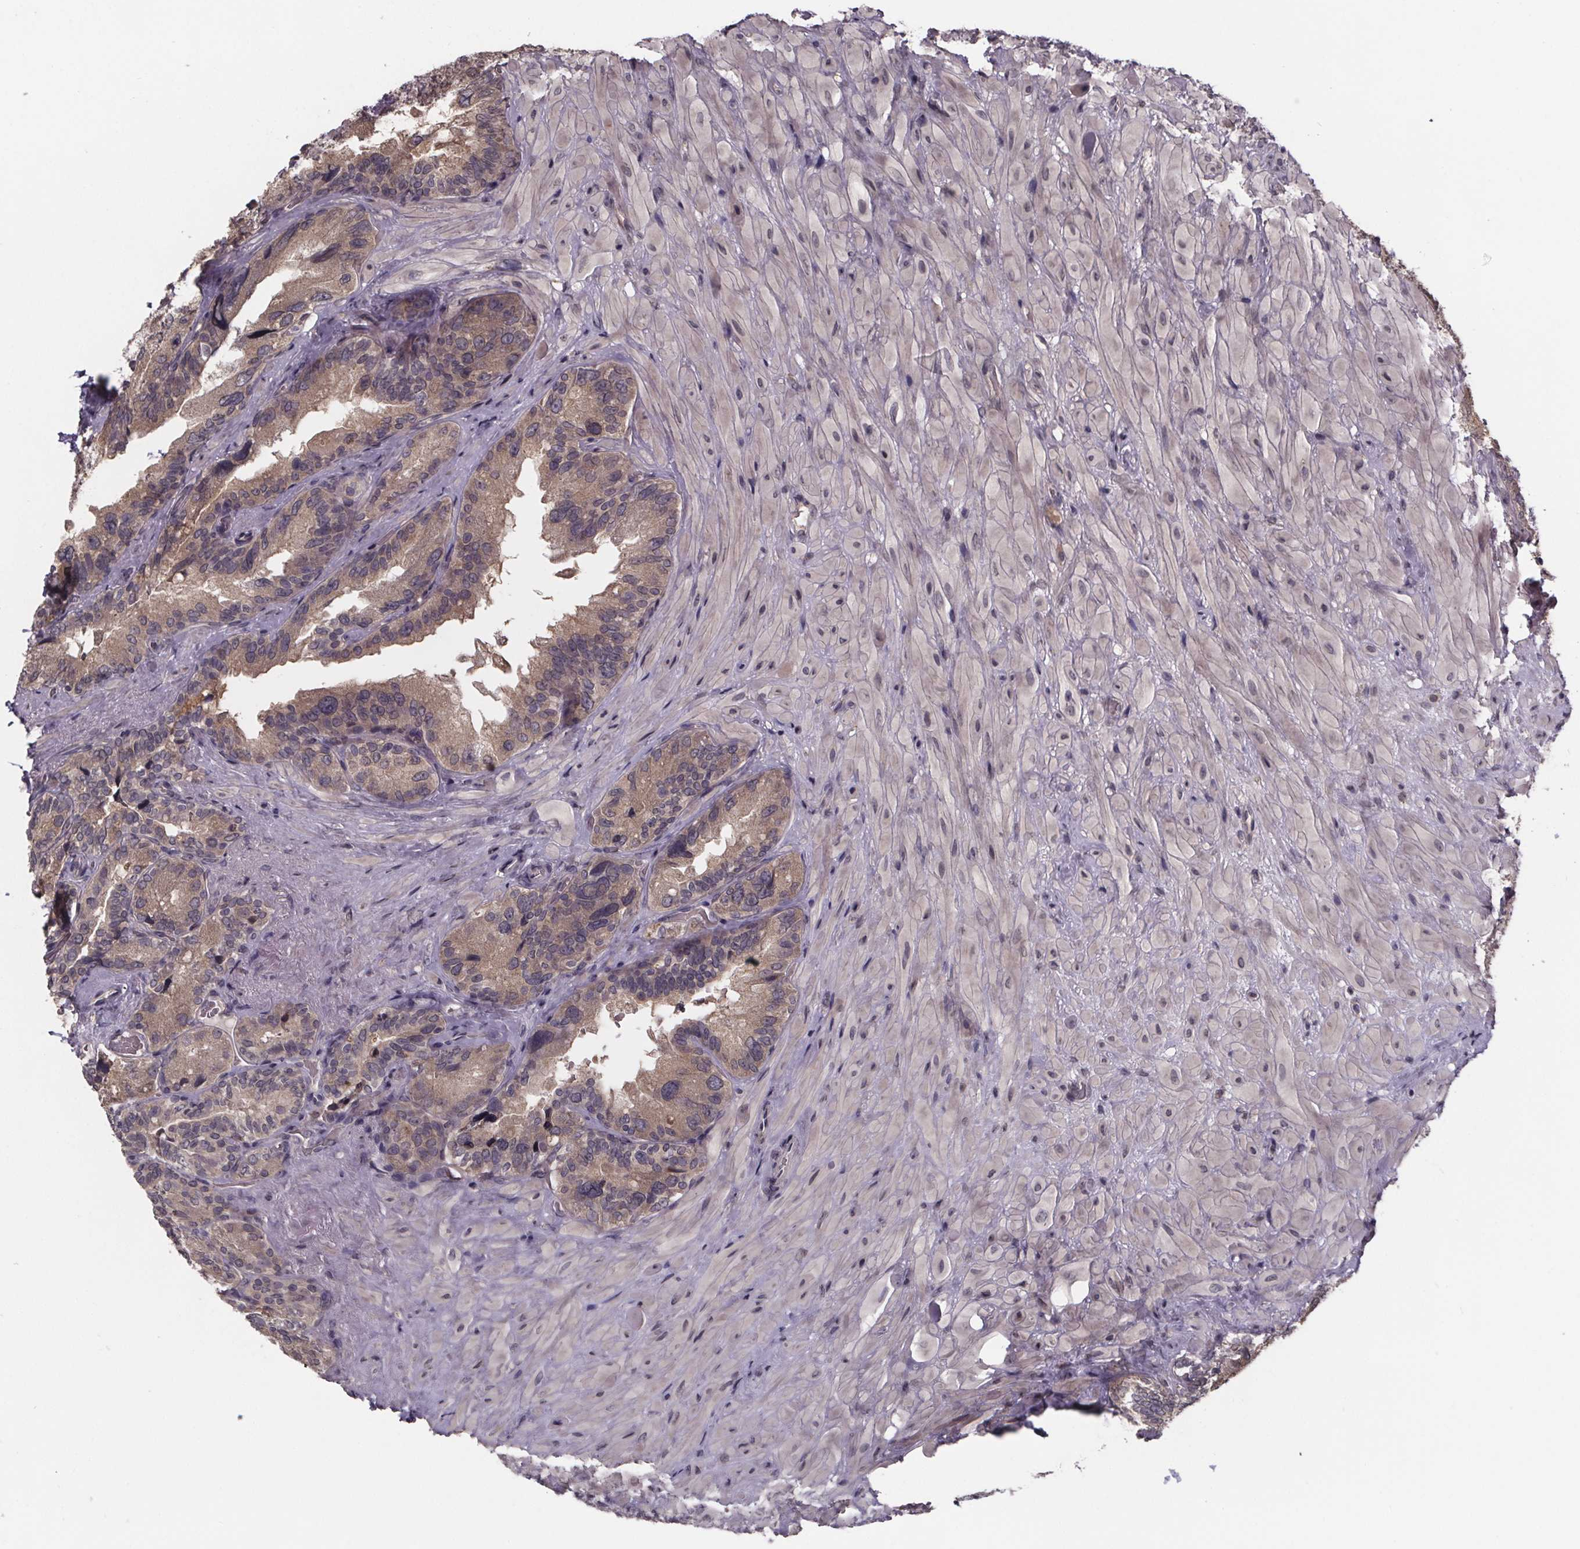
{"staining": {"intensity": "weak", "quantity": ">75%", "location": "cytoplasmic/membranous"}, "tissue": "seminal vesicle", "cell_type": "Glandular cells", "image_type": "normal", "snomed": [{"axis": "morphology", "description": "Normal tissue, NOS"}, {"axis": "topography", "description": "Seminal veicle"}], "caption": "A photomicrograph of human seminal vesicle stained for a protein displays weak cytoplasmic/membranous brown staining in glandular cells.", "gene": "SAT1", "patient": {"sex": "male", "age": 69}}